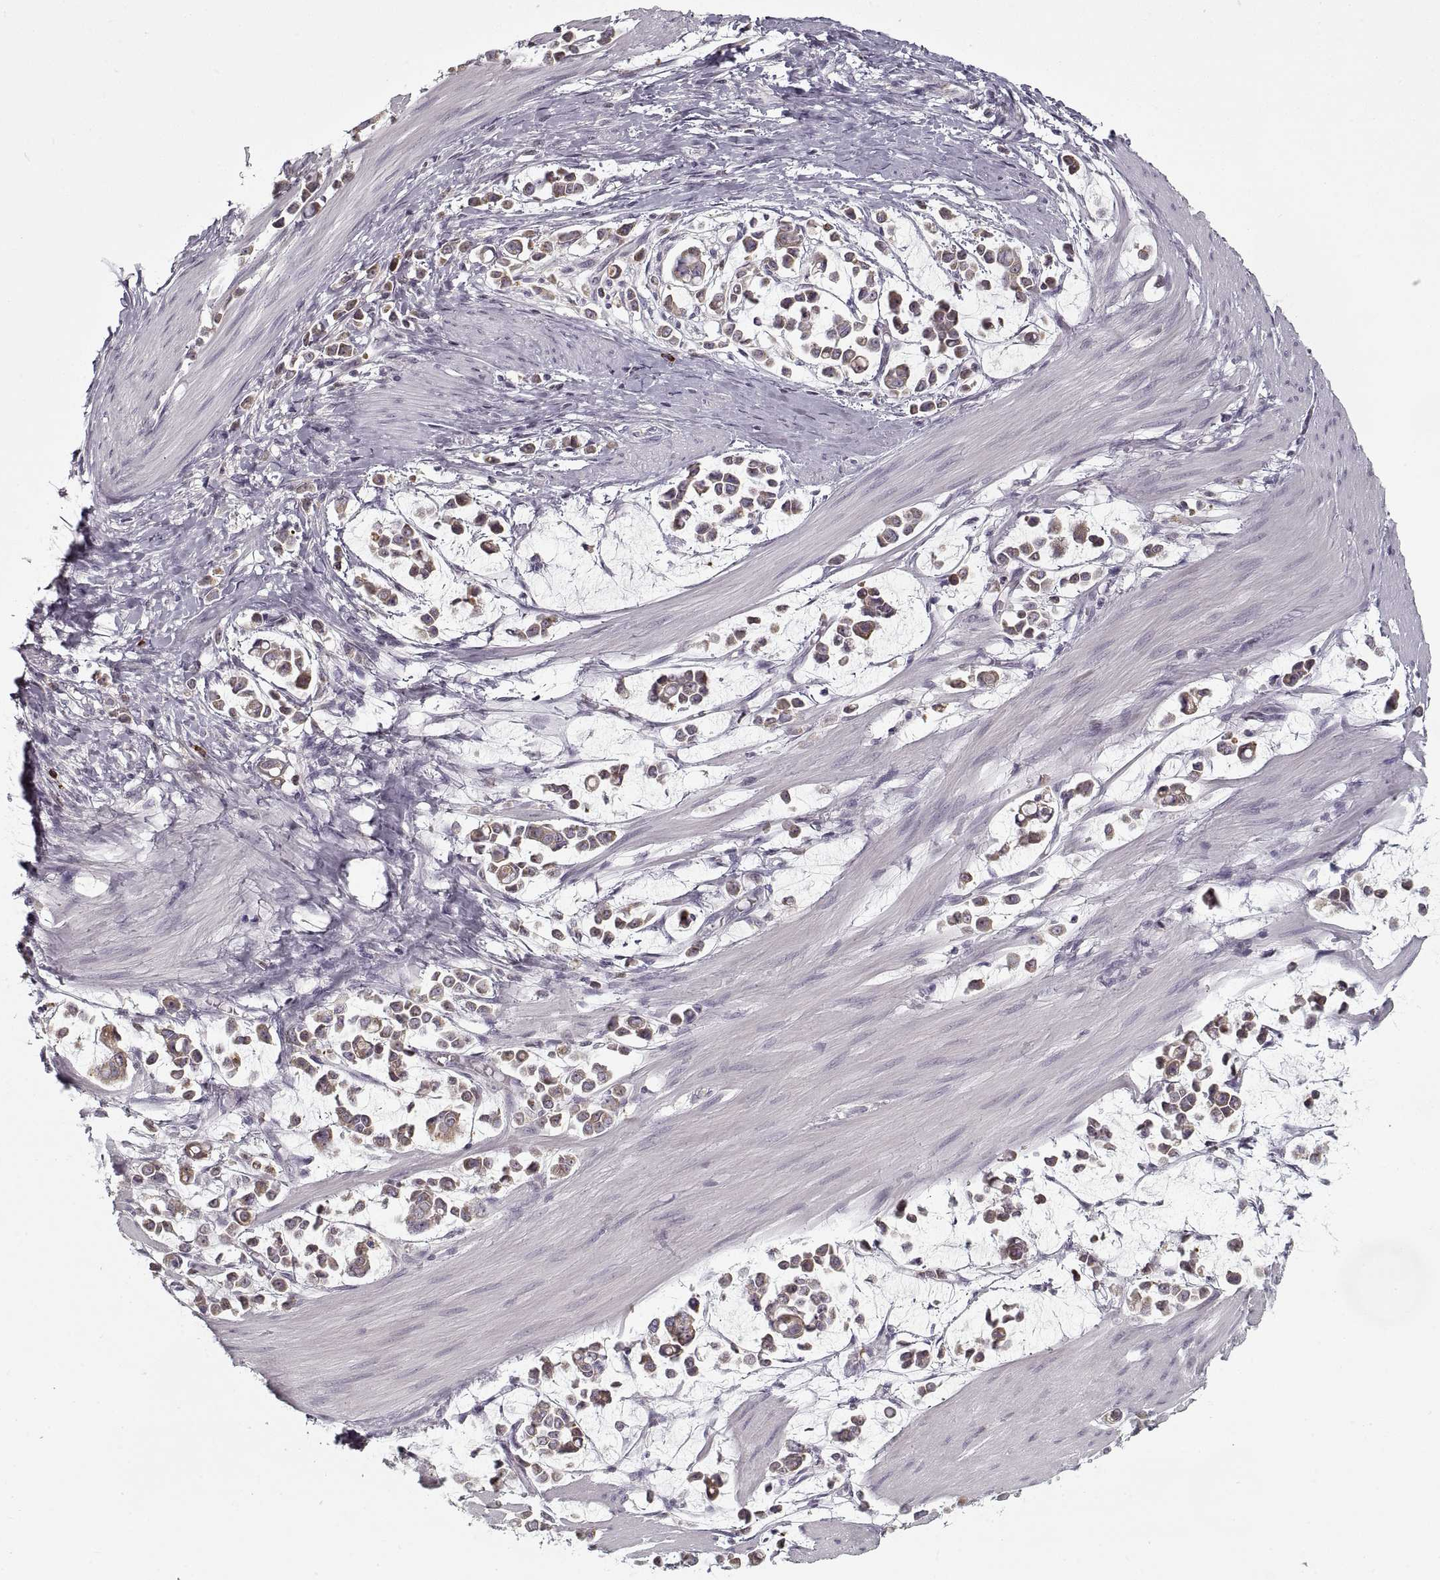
{"staining": {"intensity": "moderate", "quantity": "25%-75%", "location": "cytoplasmic/membranous"}, "tissue": "stomach cancer", "cell_type": "Tumor cells", "image_type": "cancer", "snomed": [{"axis": "morphology", "description": "Adenocarcinoma, NOS"}, {"axis": "topography", "description": "Stomach"}], "caption": "This is an image of immunohistochemistry staining of adenocarcinoma (stomach), which shows moderate expression in the cytoplasmic/membranous of tumor cells.", "gene": "GAD2", "patient": {"sex": "male", "age": 82}}